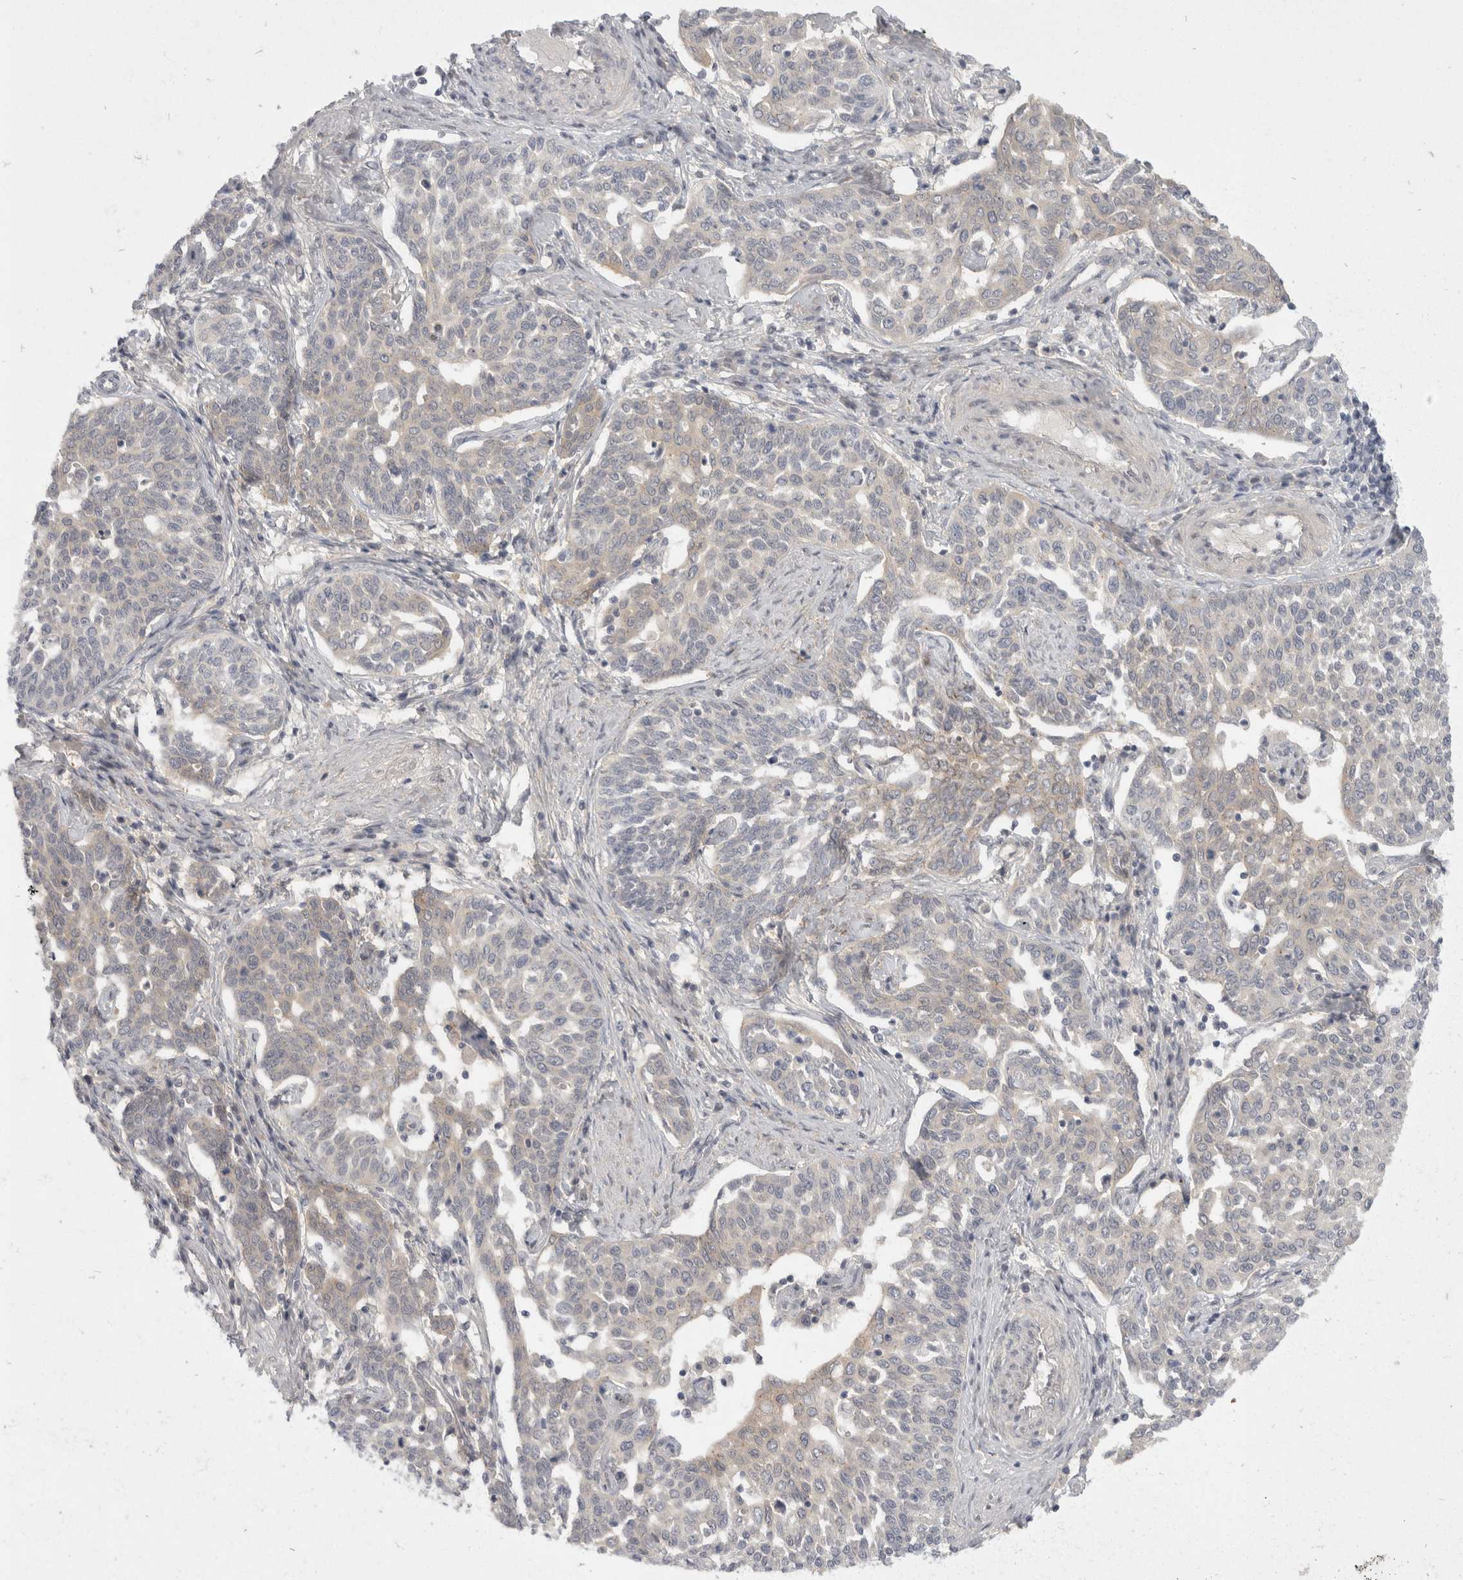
{"staining": {"intensity": "weak", "quantity": "<25%", "location": "cytoplasmic/membranous"}, "tissue": "cervical cancer", "cell_type": "Tumor cells", "image_type": "cancer", "snomed": [{"axis": "morphology", "description": "Squamous cell carcinoma, NOS"}, {"axis": "topography", "description": "Cervix"}], "caption": "High power microscopy histopathology image of an immunohistochemistry (IHC) histopathology image of cervical squamous cell carcinoma, revealing no significant expression in tumor cells. (DAB (3,3'-diaminobenzidine) immunohistochemistry (IHC) with hematoxylin counter stain).", "gene": "TOM1L2", "patient": {"sex": "female", "age": 34}}